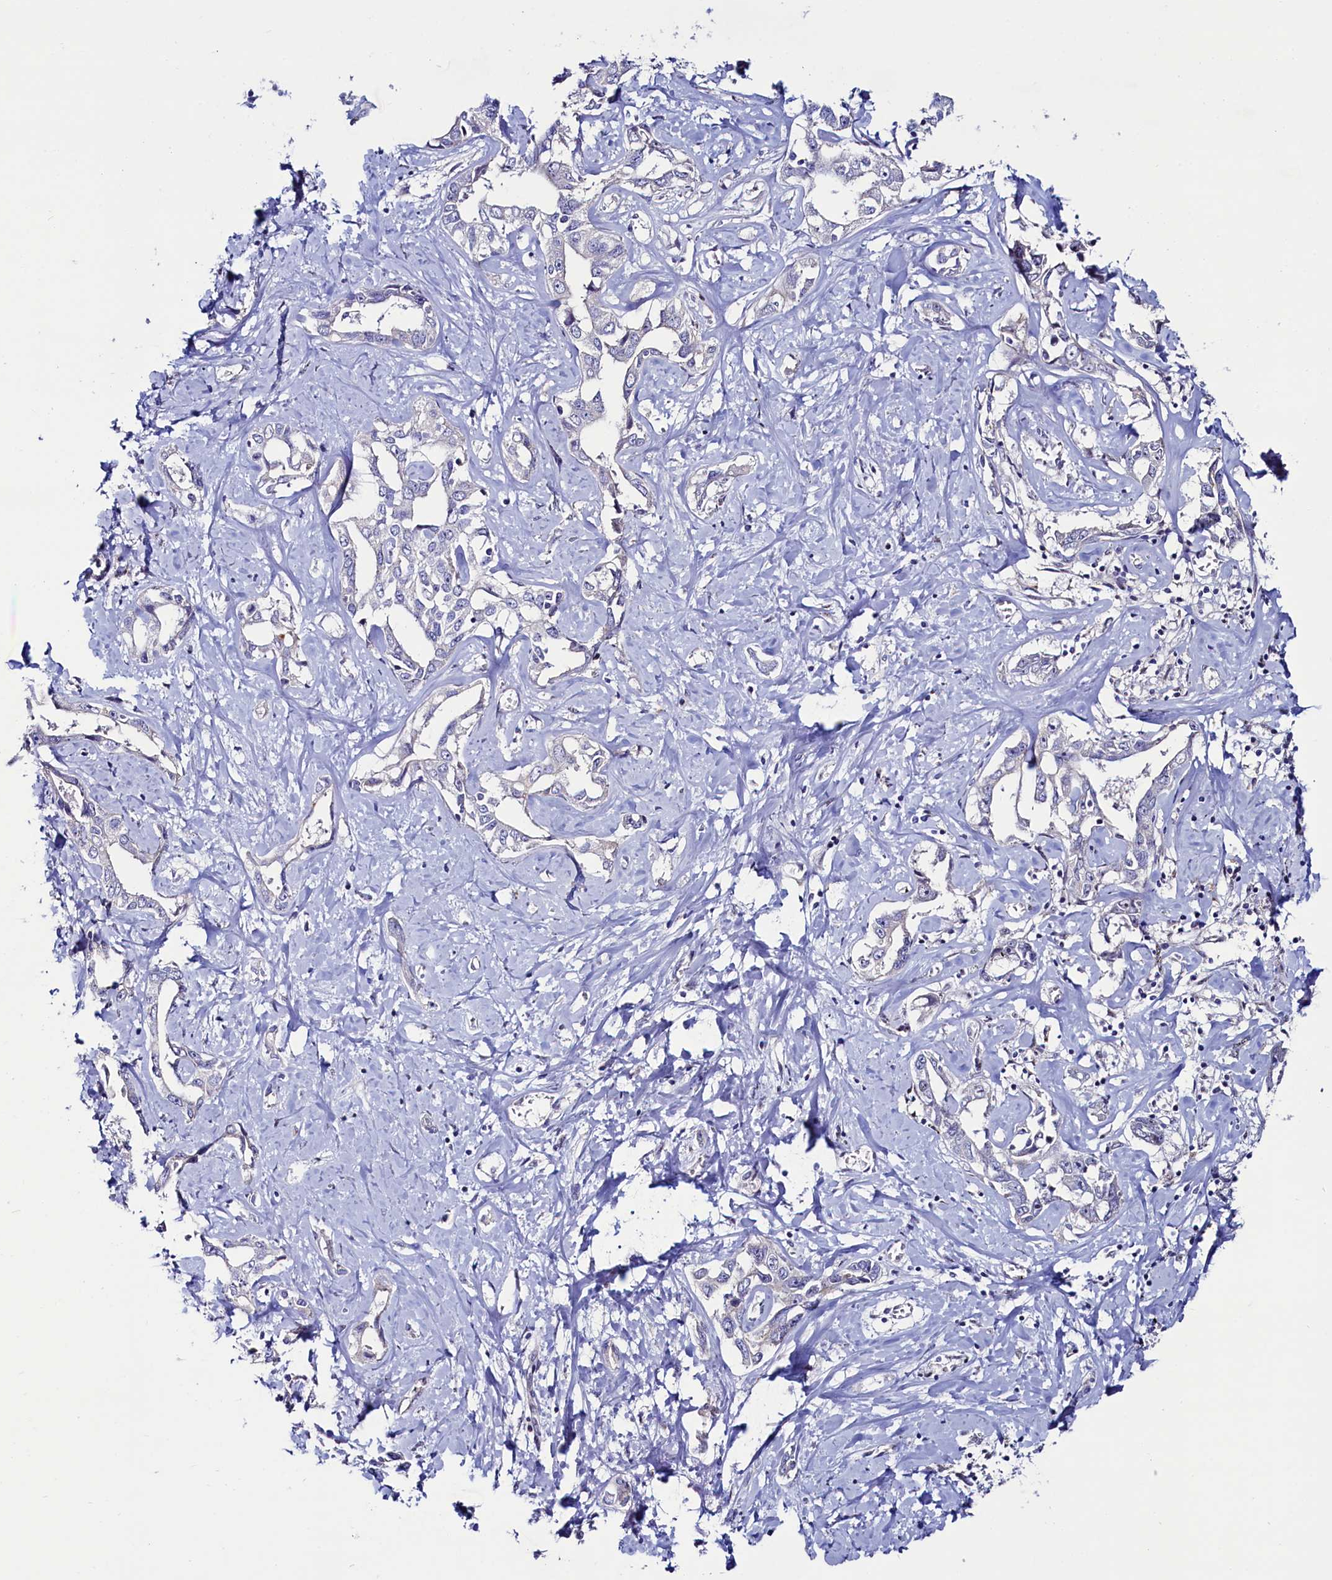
{"staining": {"intensity": "negative", "quantity": "none", "location": "none"}, "tissue": "liver cancer", "cell_type": "Tumor cells", "image_type": "cancer", "snomed": [{"axis": "morphology", "description": "Cholangiocarcinoma"}, {"axis": "topography", "description": "Liver"}], "caption": "Immunohistochemistry micrograph of neoplastic tissue: human liver cancer (cholangiocarcinoma) stained with DAB (3,3'-diaminobenzidine) exhibits no significant protein positivity in tumor cells. Nuclei are stained in blue.", "gene": "ASTE1", "patient": {"sex": "male", "age": 59}}